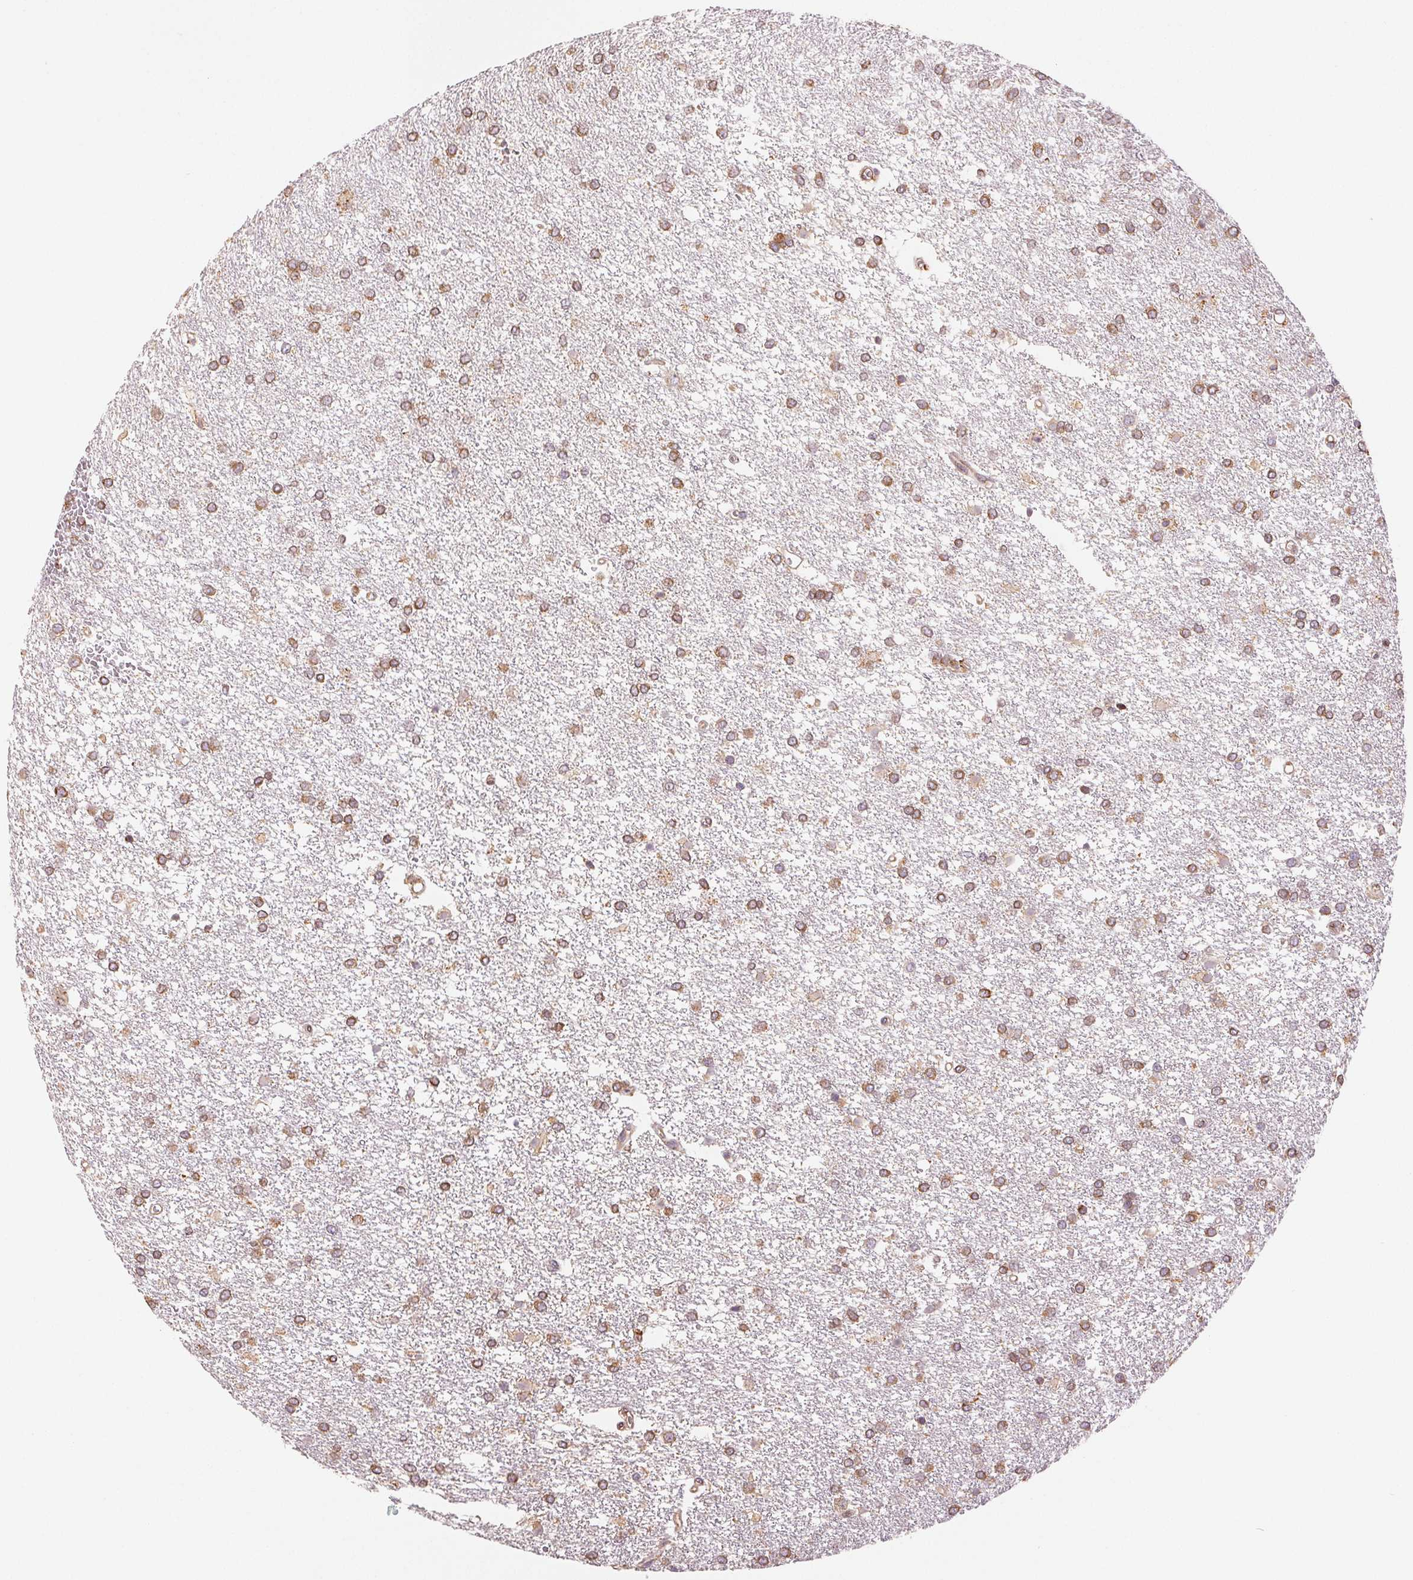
{"staining": {"intensity": "moderate", "quantity": ">75%", "location": "cytoplasmic/membranous"}, "tissue": "glioma", "cell_type": "Tumor cells", "image_type": "cancer", "snomed": [{"axis": "morphology", "description": "Glioma, malignant, High grade"}, {"axis": "topography", "description": "Brain"}], "caption": "Approximately >75% of tumor cells in human glioma demonstrate moderate cytoplasmic/membranous protein positivity as visualized by brown immunohistochemical staining.", "gene": "RCN3", "patient": {"sex": "female", "age": 61}}